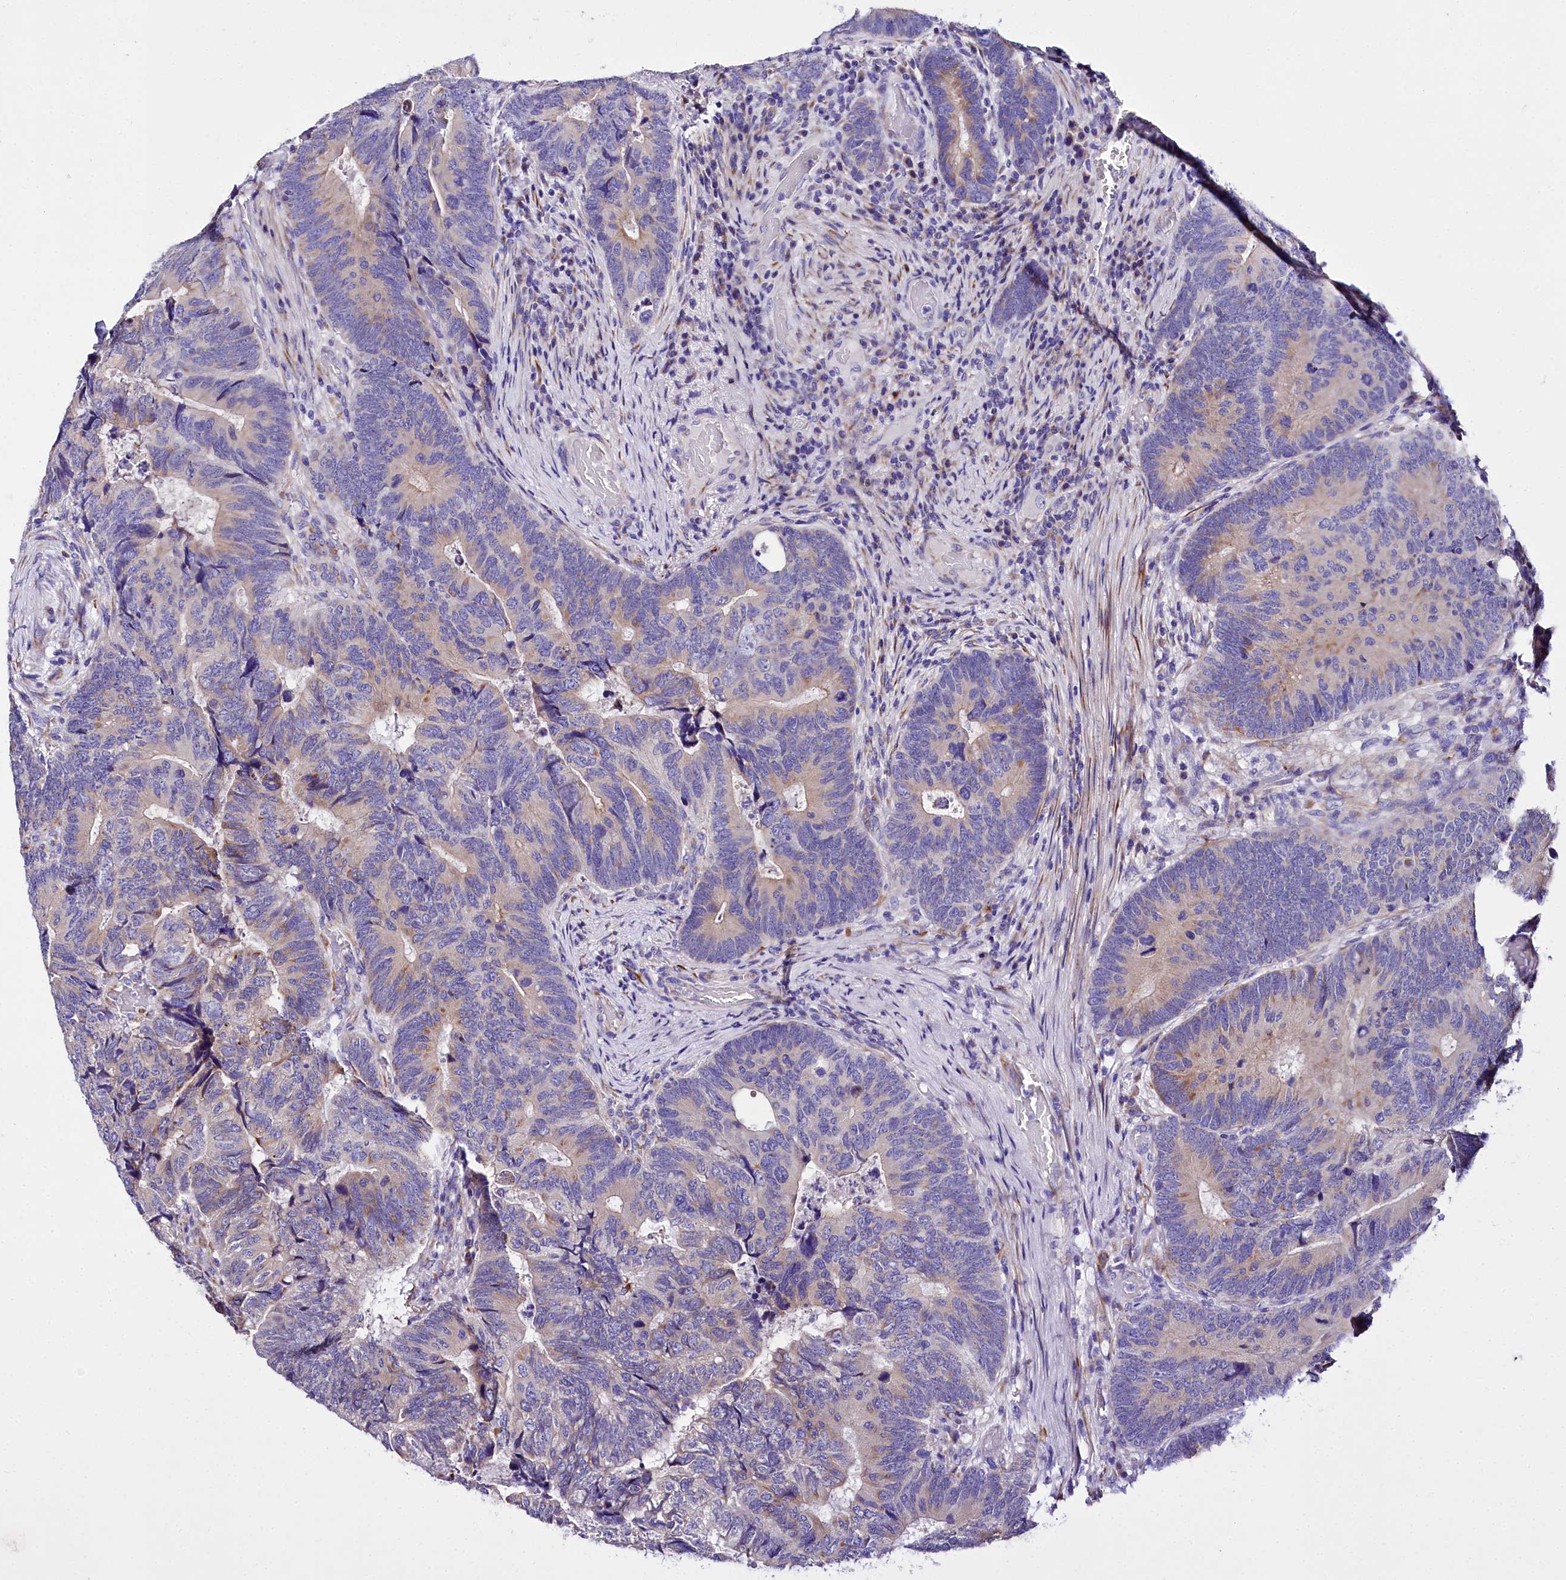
{"staining": {"intensity": "weak", "quantity": "<25%", "location": "cytoplasmic/membranous"}, "tissue": "colorectal cancer", "cell_type": "Tumor cells", "image_type": "cancer", "snomed": [{"axis": "morphology", "description": "Adenocarcinoma, NOS"}, {"axis": "topography", "description": "Colon"}], "caption": "High power microscopy photomicrograph of an immunohistochemistry image of colorectal adenocarcinoma, revealing no significant expression in tumor cells.", "gene": "A2ML1", "patient": {"sex": "female", "age": 67}}